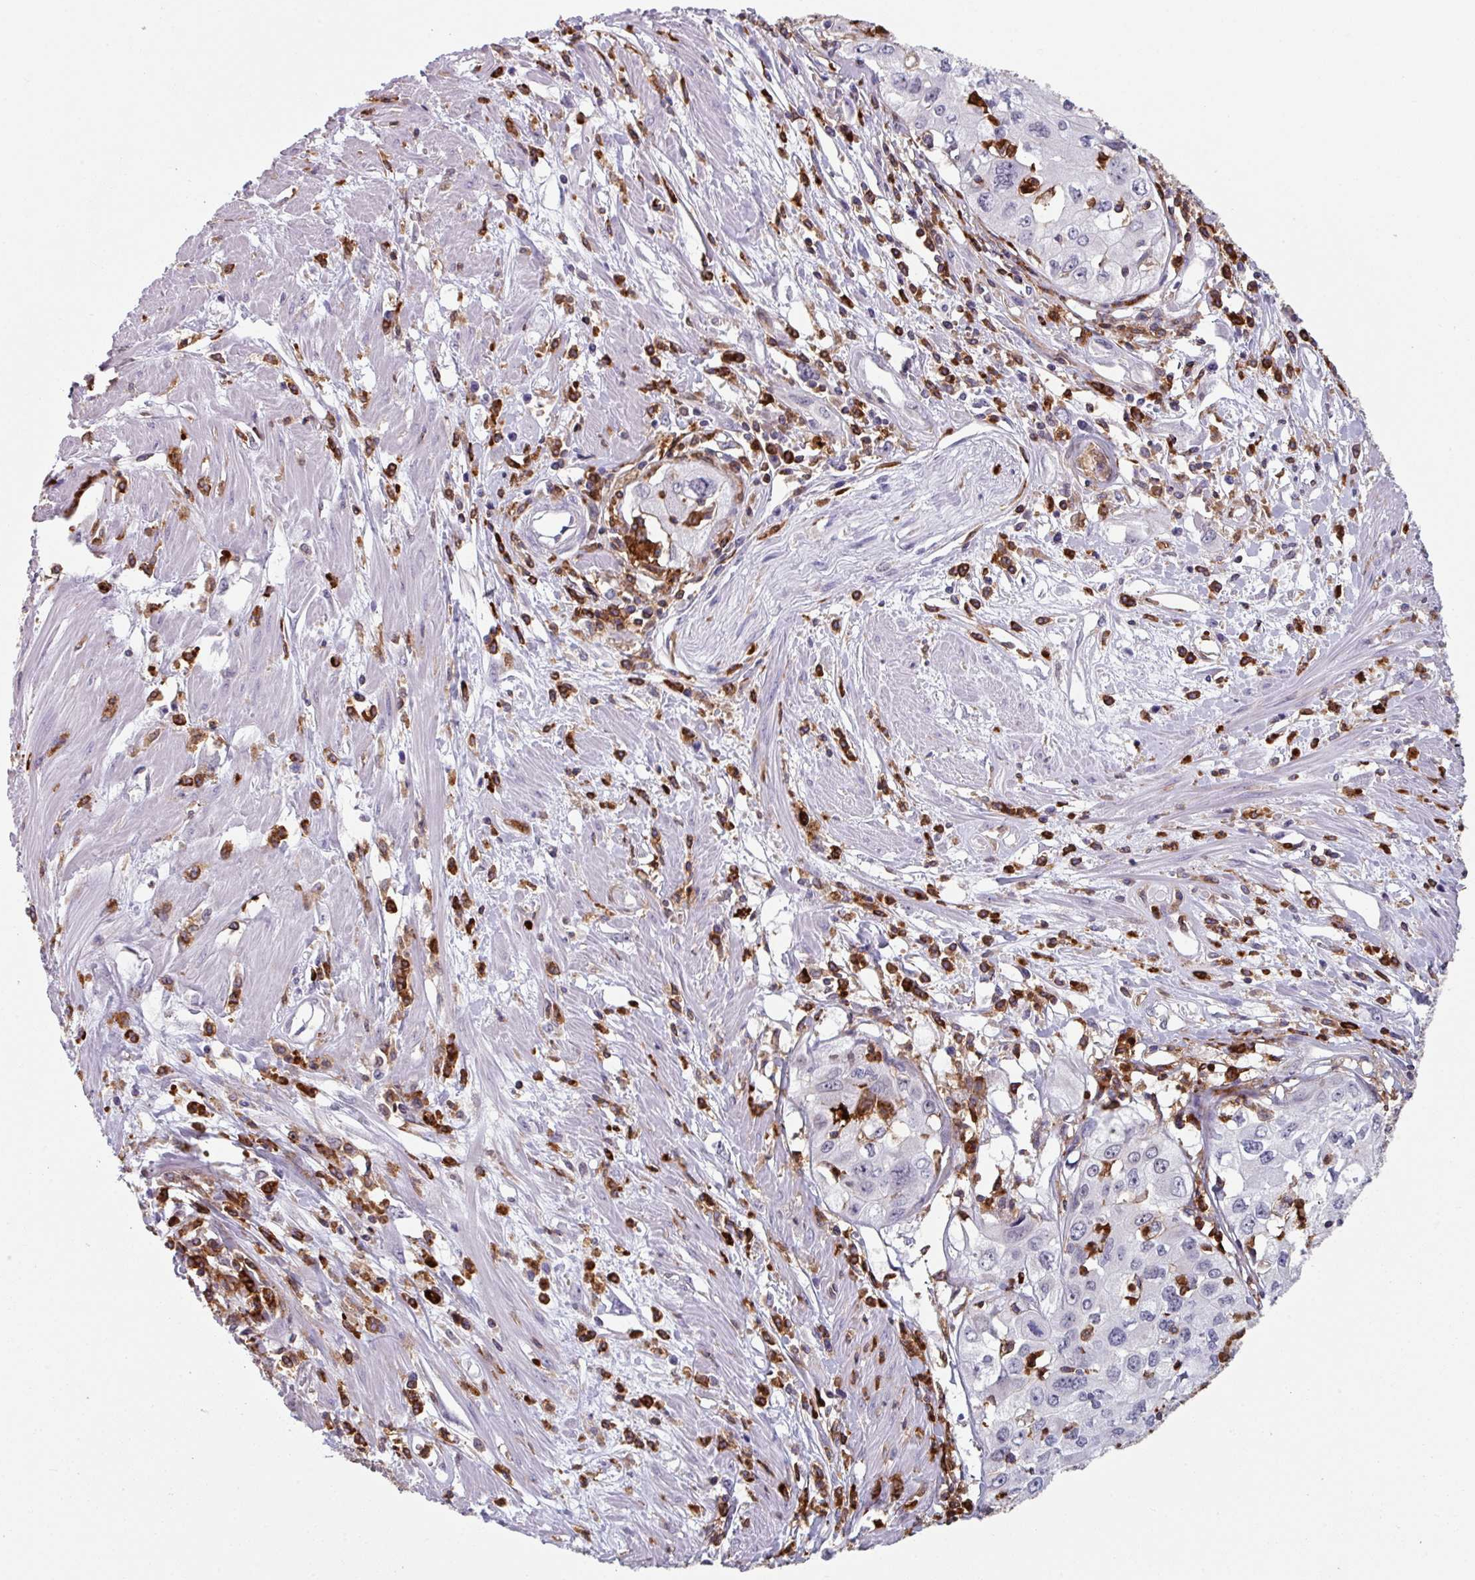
{"staining": {"intensity": "negative", "quantity": "none", "location": "none"}, "tissue": "cervical cancer", "cell_type": "Tumor cells", "image_type": "cancer", "snomed": [{"axis": "morphology", "description": "Squamous cell carcinoma, NOS"}, {"axis": "topography", "description": "Cervix"}], "caption": "An image of cervical cancer stained for a protein demonstrates no brown staining in tumor cells.", "gene": "EXOSC5", "patient": {"sex": "female", "age": 31}}